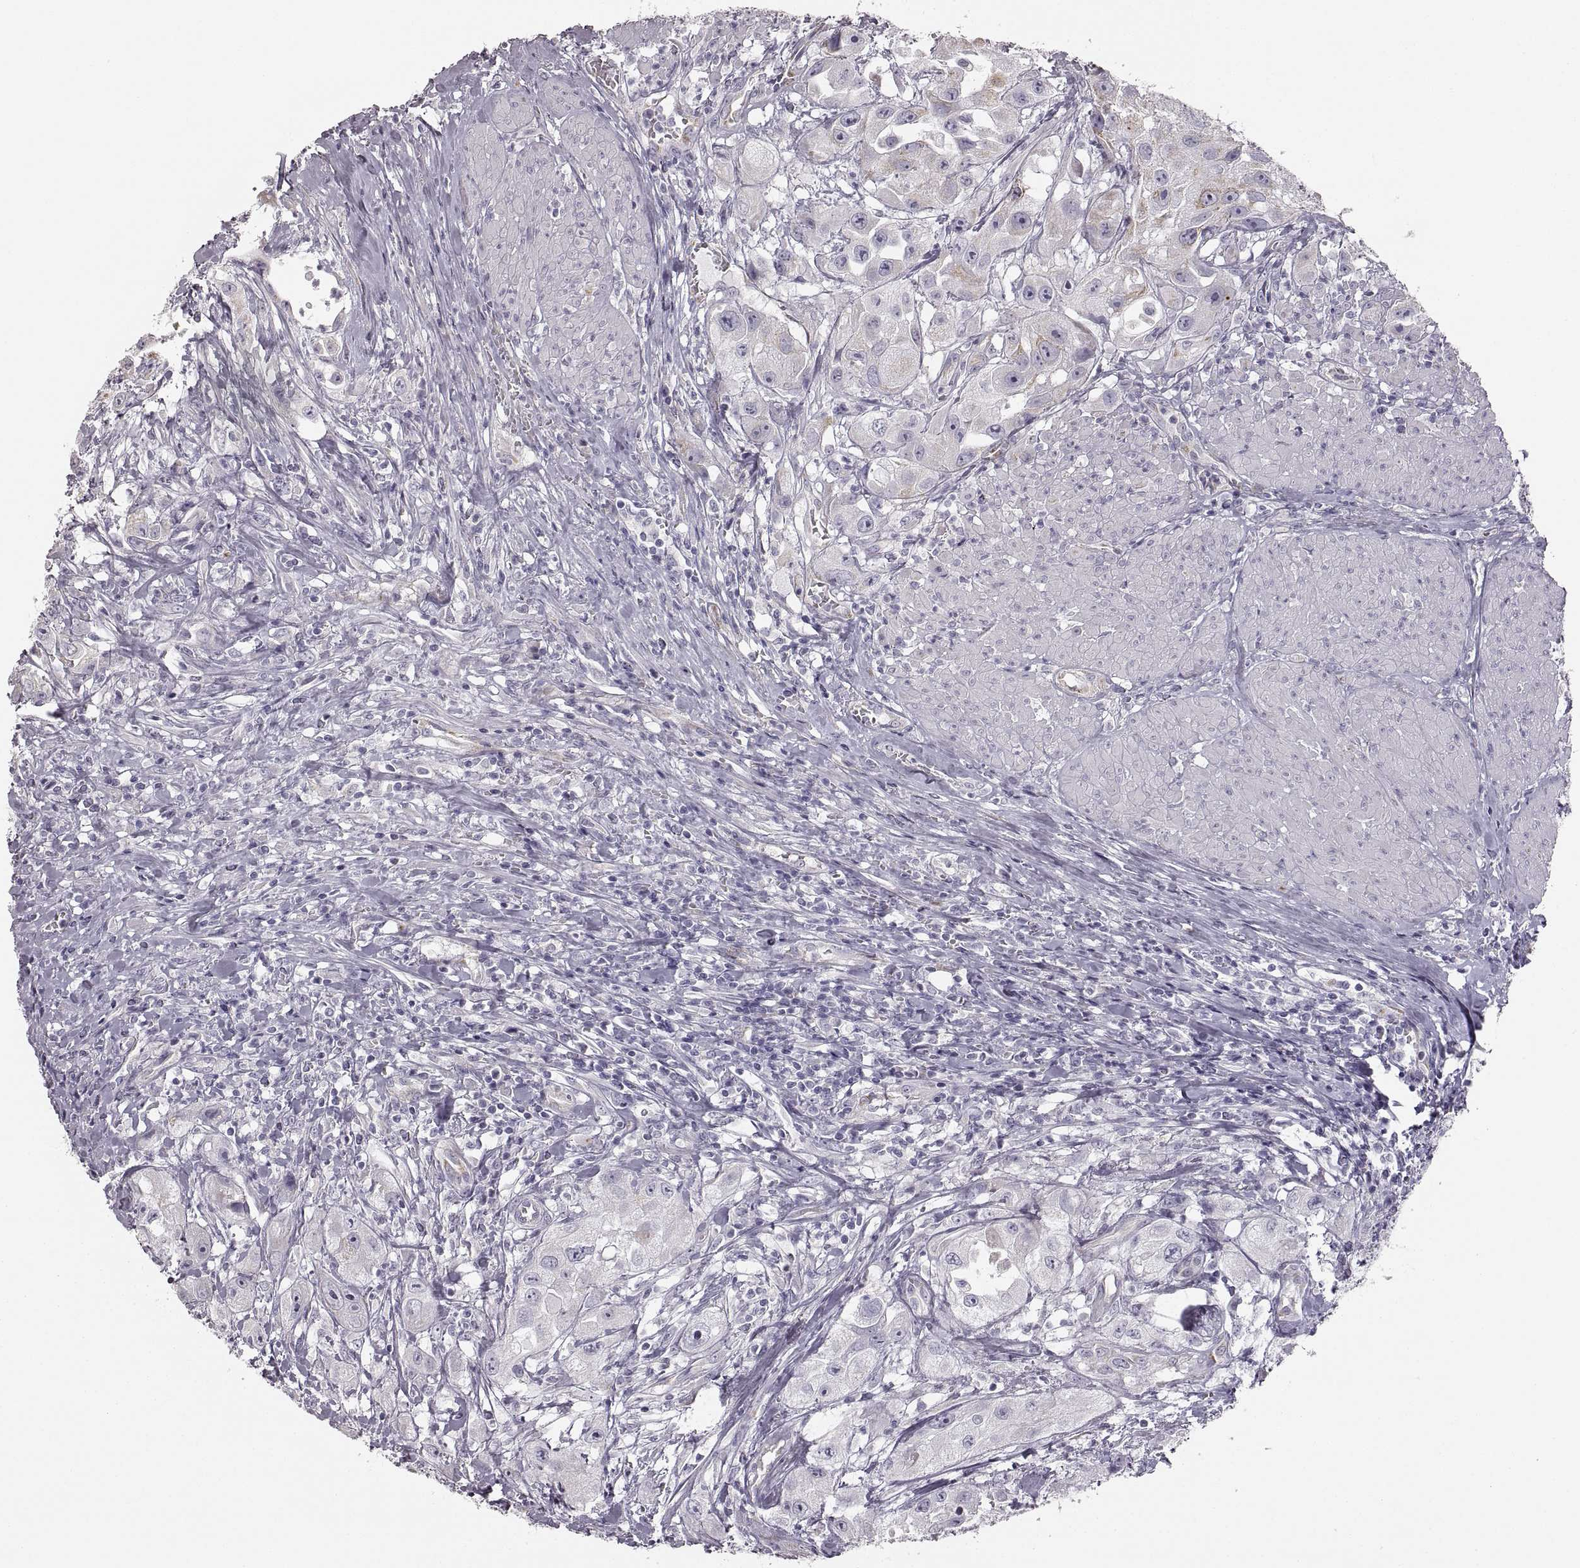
{"staining": {"intensity": "negative", "quantity": "none", "location": "none"}, "tissue": "urothelial cancer", "cell_type": "Tumor cells", "image_type": "cancer", "snomed": [{"axis": "morphology", "description": "Urothelial carcinoma, High grade"}, {"axis": "topography", "description": "Urinary bladder"}], "caption": "DAB (3,3'-diaminobenzidine) immunohistochemical staining of human urothelial carcinoma (high-grade) shows no significant expression in tumor cells. (Immunohistochemistry, brightfield microscopy, high magnification).", "gene": "RDH13", "patient": {"sex": "male", "age": 79}}